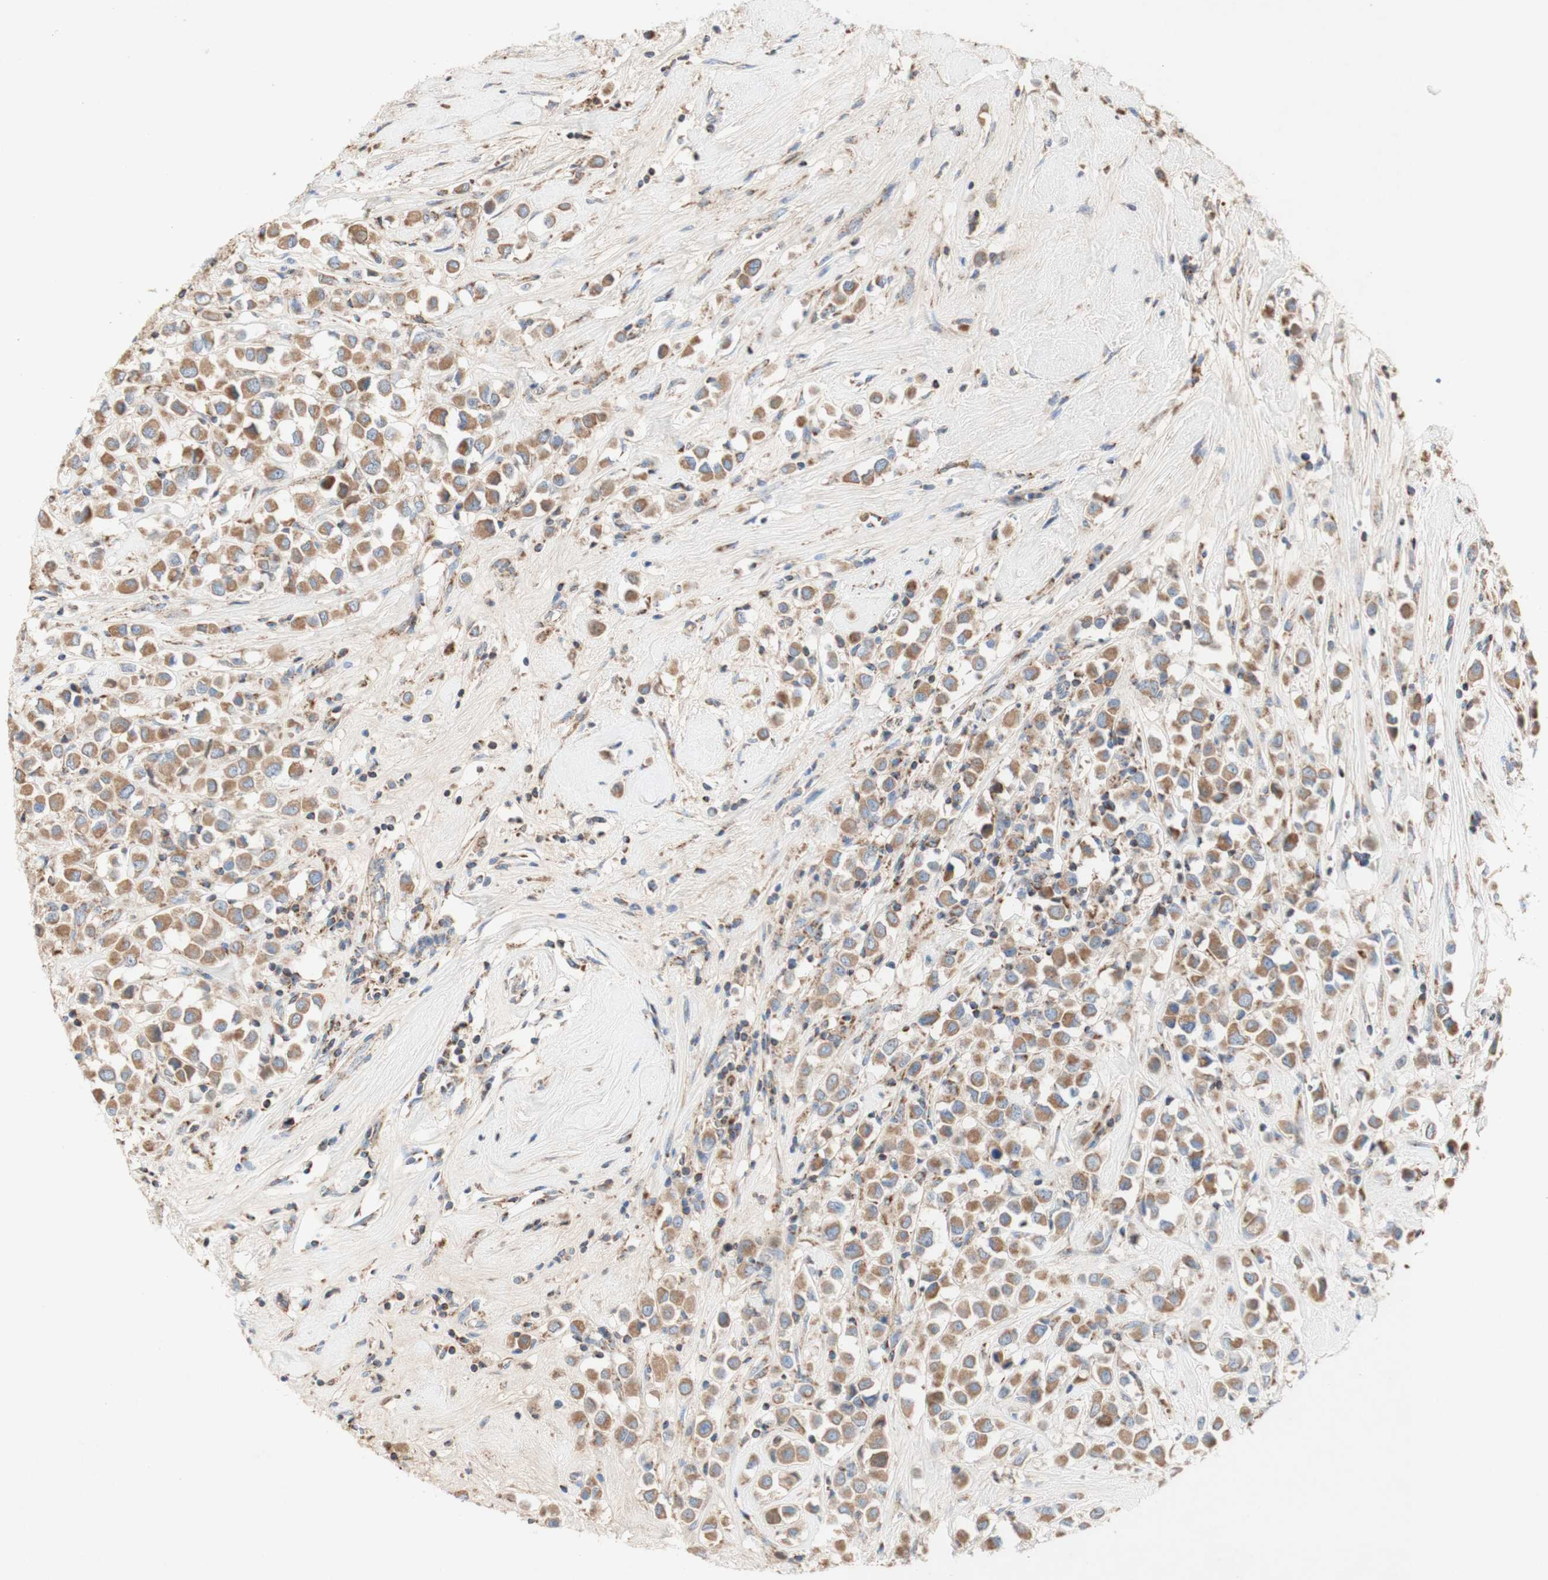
{"staining": {"intensity": "moderate", "quantity": ">75%", "location": "cytoplasmic/membranous"}, "tissue": "breast cancer", "cell_type": "Tumor cells", "image_type": "cancer", "snomed": [{"axis": "morphology", "description": "Duct carcinoma"}, {"axis": "topography", "description": "Breast"}], "caption": "Breast cancer tissue reveals moderate cytoplasmic/membranous staining in approximately >75% of tumor cells, visualized by immunohistochemistry.", "gene": "SDHB", "patient": {"sex": "female", "age": 61}}